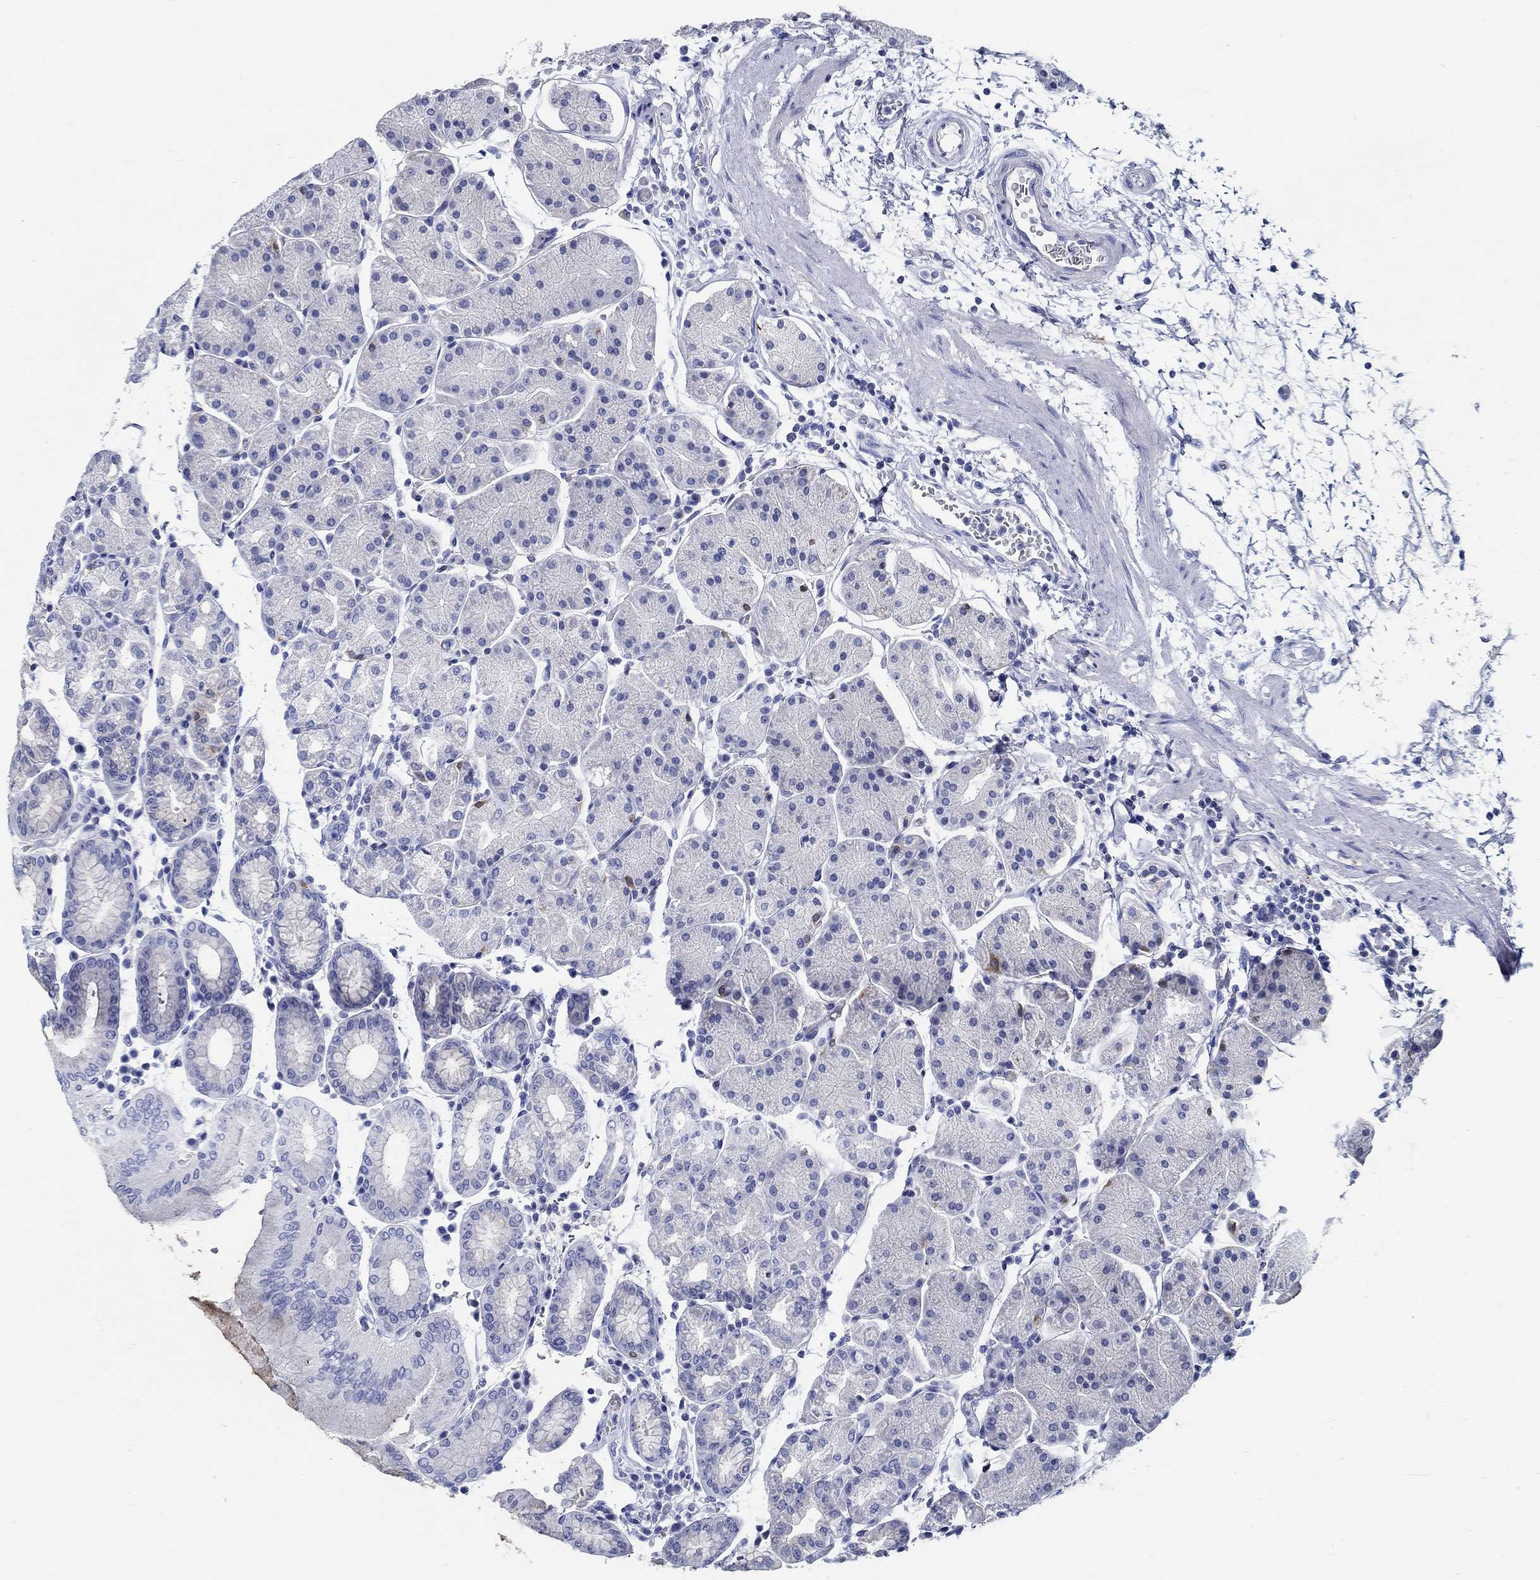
{"staining": {"intensity": "negative", "quantity": "none", "location": "none"}, "tissue": "stomach", "cell_type": "Glandular cells", "image_type": "normal", "snomed": [{"axis": "morphology", "description": "Normal tissue, NOS"}, {"axis": "topography", "description": "Stomach"}], "caption": "Immunohistochemistry (IHC) image of benign stomach: stomach stained with DAB shows no significant protein positivity in glandular cells. (DAB (3,3'-diaminobenzidine) IHC visualized using brightfield microscopy, high magnification).", "gene": "FBXO2", "patient": {"sex": "male", "age": 54}}